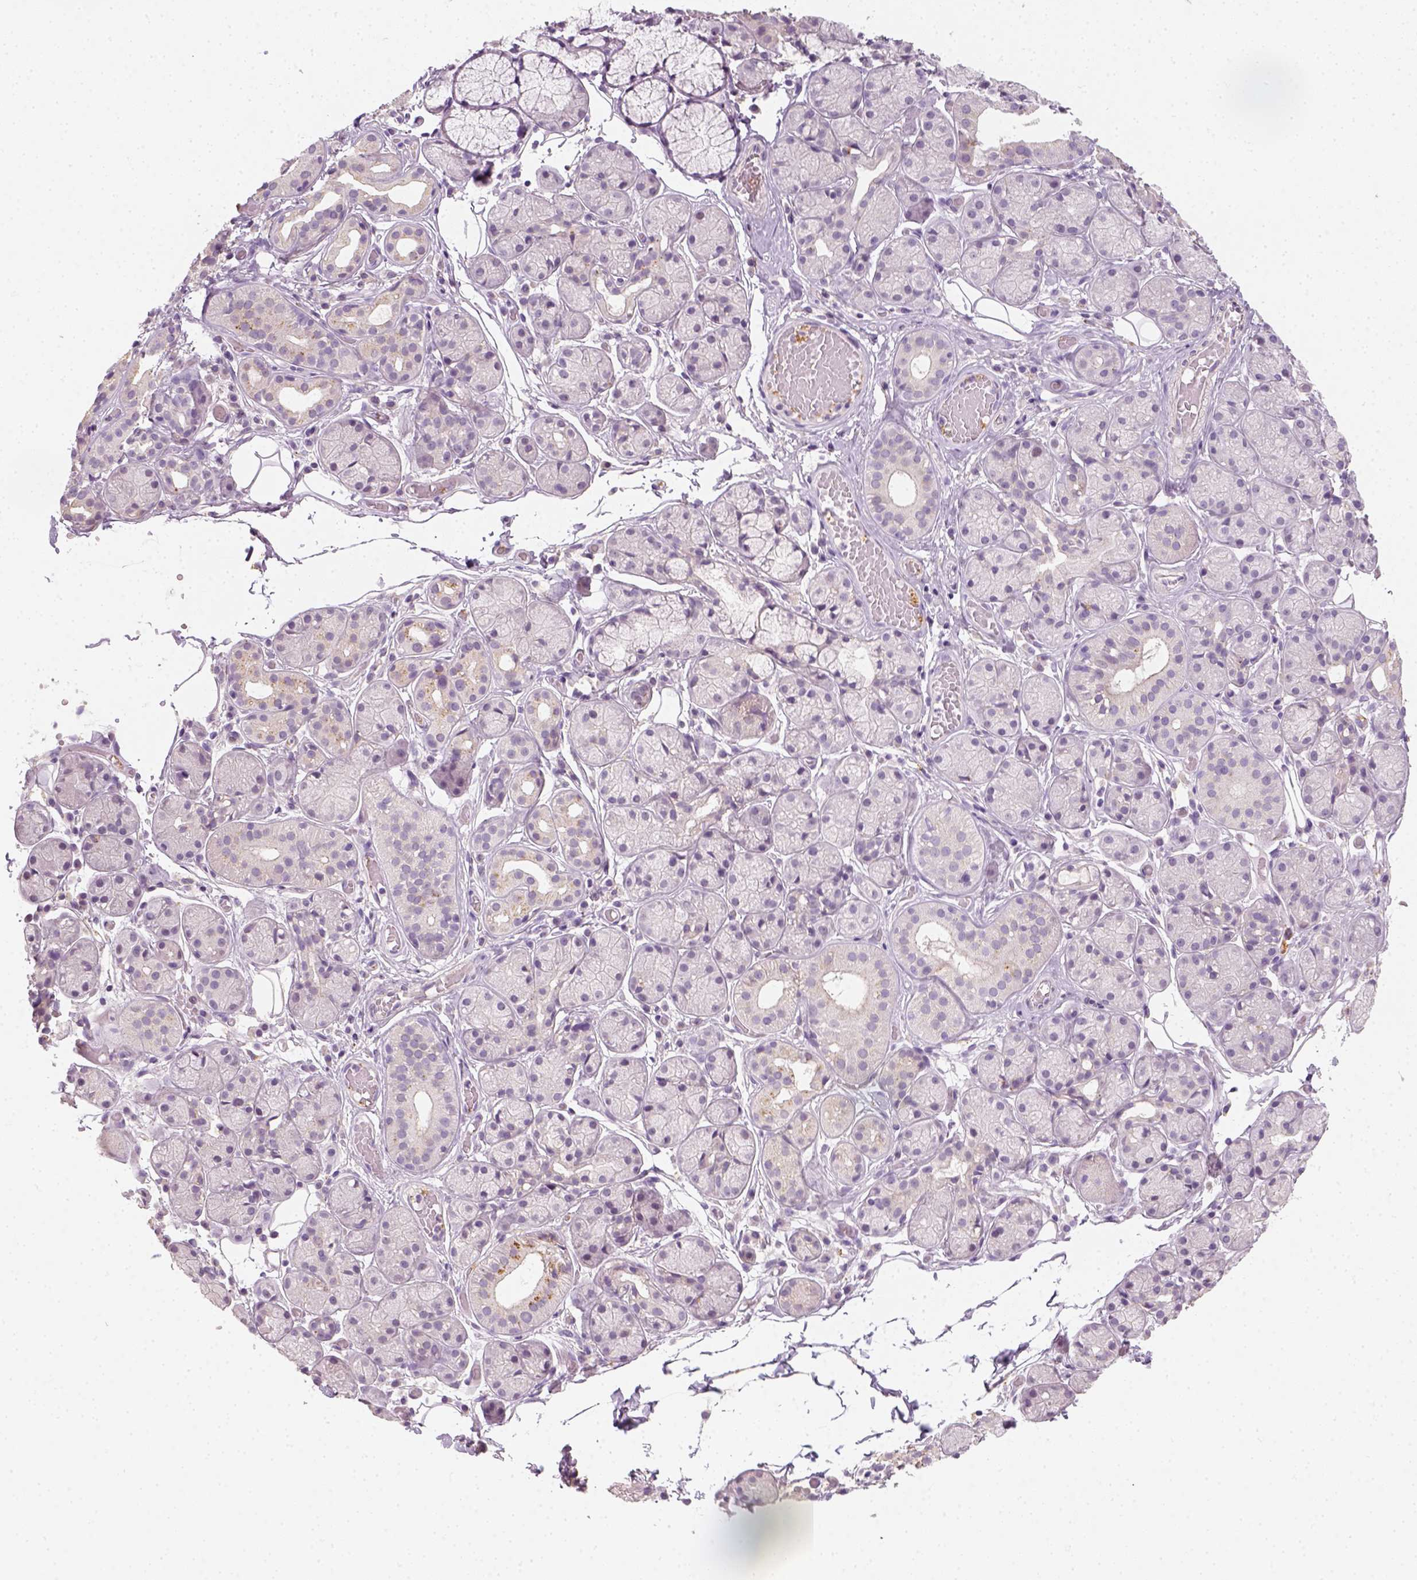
{"staining": {"intensity": "negative", "quantity": "none", "location": "none"}, "tissue": "salivary gland", "cell_type": "Glandular cells", "image_type": "normal", "snomed": [{"axis": "morphology", "description": "Normal tissue, NOS"}, {"axis": "topography", "description": "Salivary gland"}, {"axis": "topography", "description": "Peripheral nerve tissue"}], "caption": "High power microscopy histopathology image of an IHC micrograph of normal salivary gland, revealing no significant positivity in glandular cells. Brightfield microscopy of immunohistochemistry (IHC) stained with DAB (3,3'-diaminobenzidine) (brown) and hematoxylin (blue), captured at high magnification.", "gene": "FAM163B", "patient": {"sex": "male", "age": 71}}